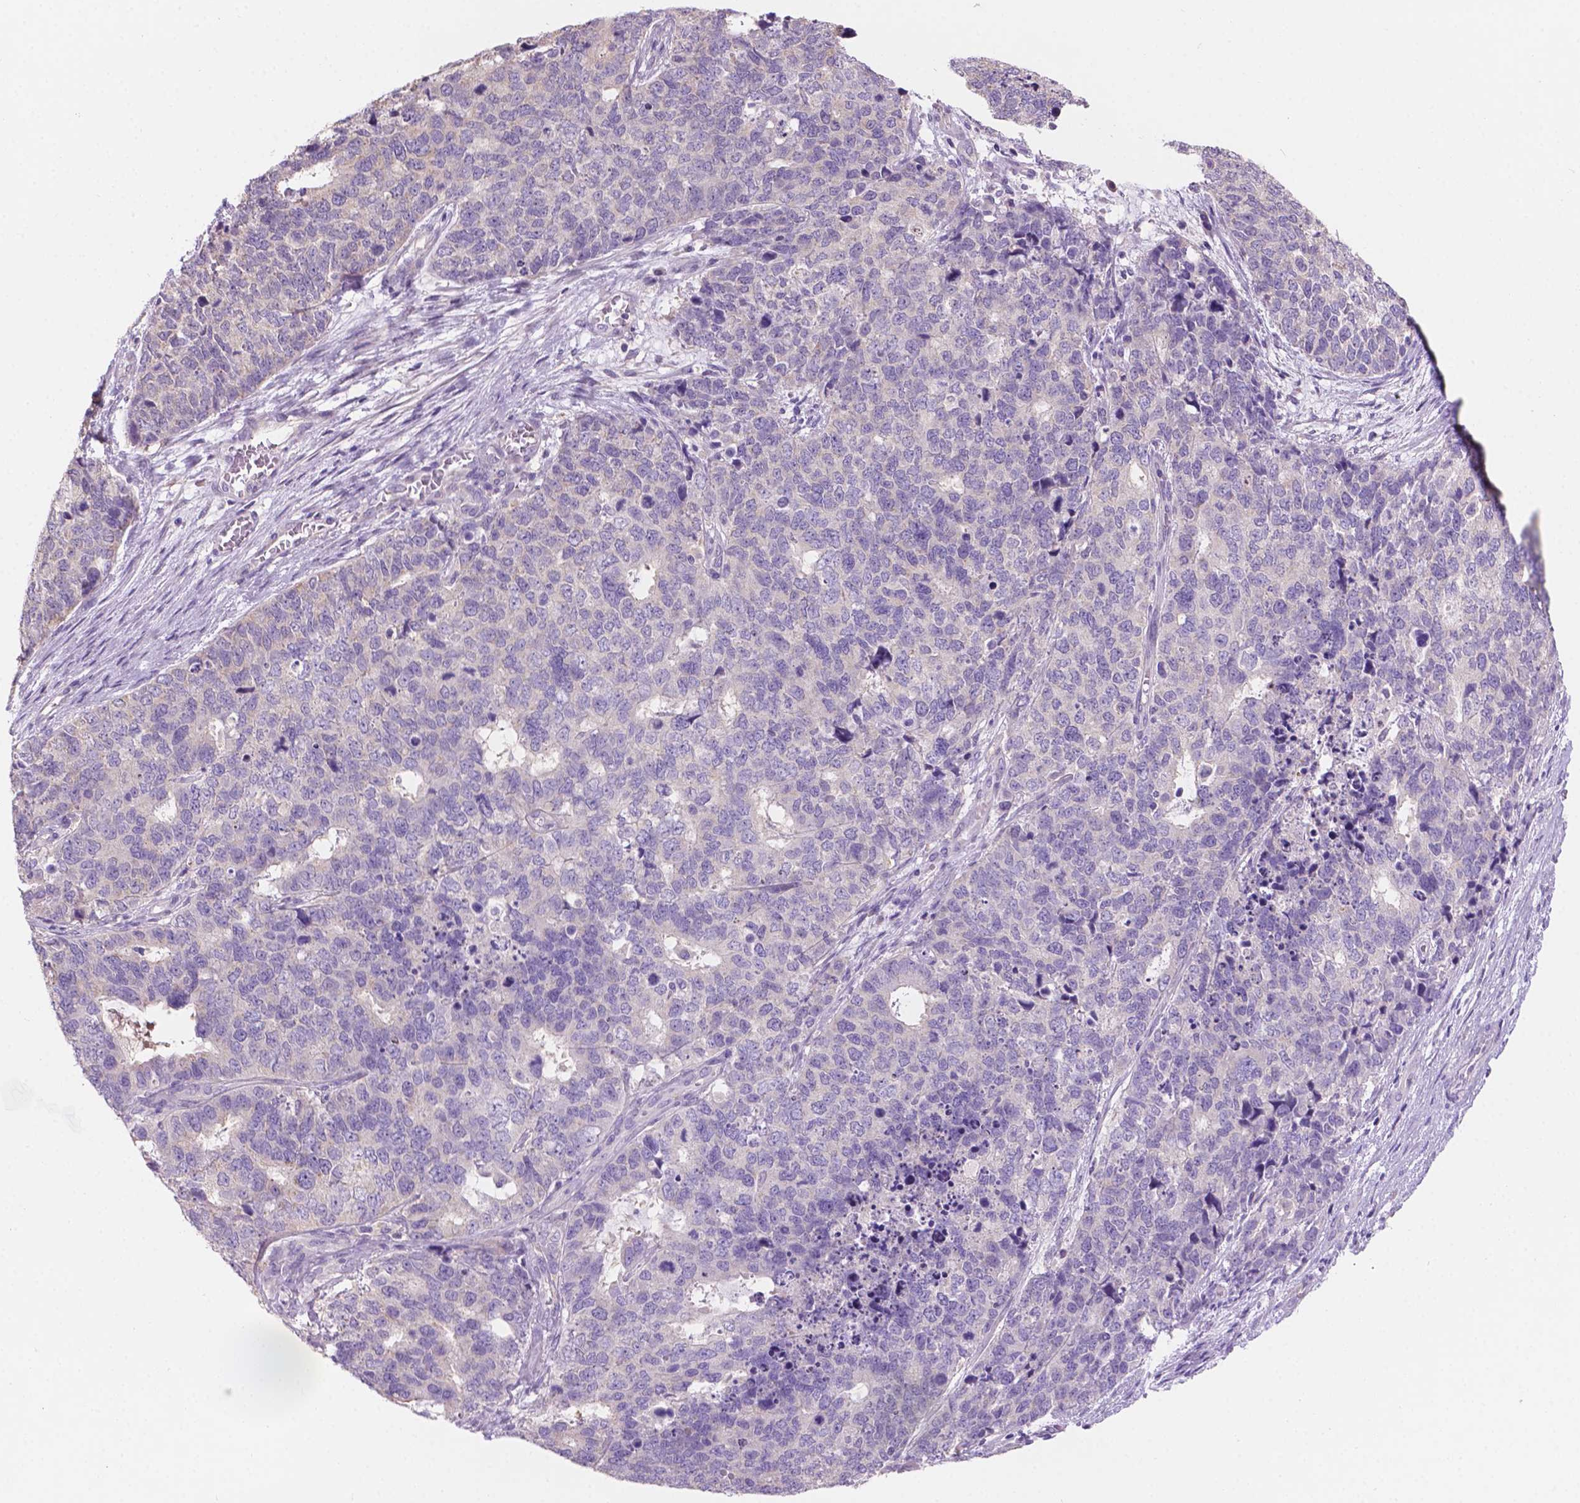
{"staining": {"intensity": "negative", "quantity": "none", "location": "none"}, "tissue": "cervical cancer", "cell_type": "Tumor cells", "image_type": "cancer", "snomed": [{"axis": "morphology", "description": "Squamous cell carcinoma, NOS"}, {"axis": "topography", "description": "Cervix"}], "caption": "This image is of cervical squamous cell carcinoma stained with immunohistochemistry to label a protein in brown with the nuclei are counter-stained blue. There is no positivity in tumor cells.", "gene": "SBSN", "patient": {"sex": "female", "age": 63}}